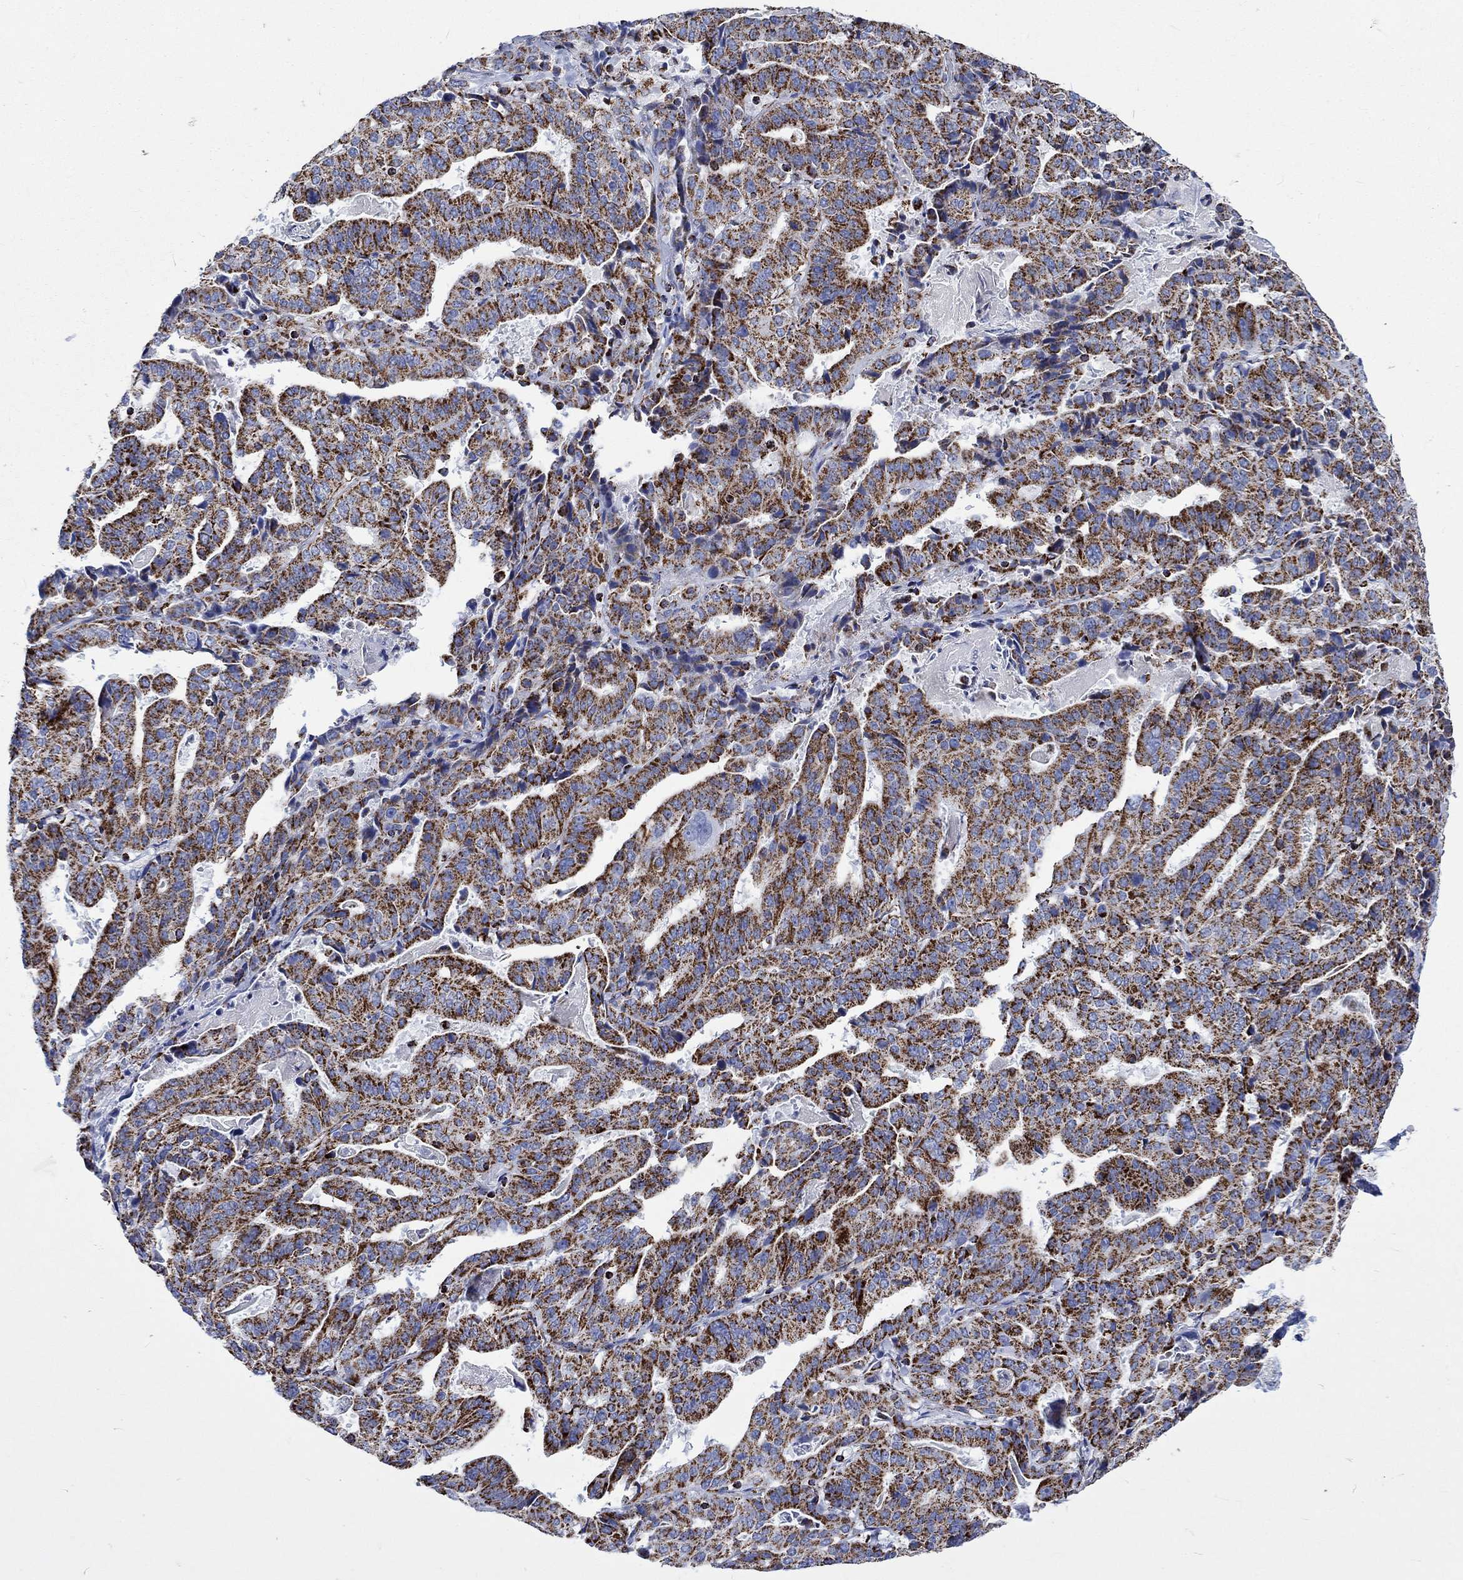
{"staining": {"intensity": "strong", "quantity": ">75%", "location": "cytoplasmic/membranous"}, "tissue": "stomach cancer", "cell_type": "Tumor cells", "image_type": "cancer", "snomed": [{"axis": "morphology", "description": "Adenocarcinoma, NOS"}, {"axis": "topography", "description": "Stomach"}], "caption": "Protein positivity by immunohistochemistry (IHC) demonstrates strong cytoplasmic/membranous positivity in about >75% of tumor cells in adenocarcinoma (stomach).", "gene": "RCE1", "patient": {"sex": "male", "age": 48}}